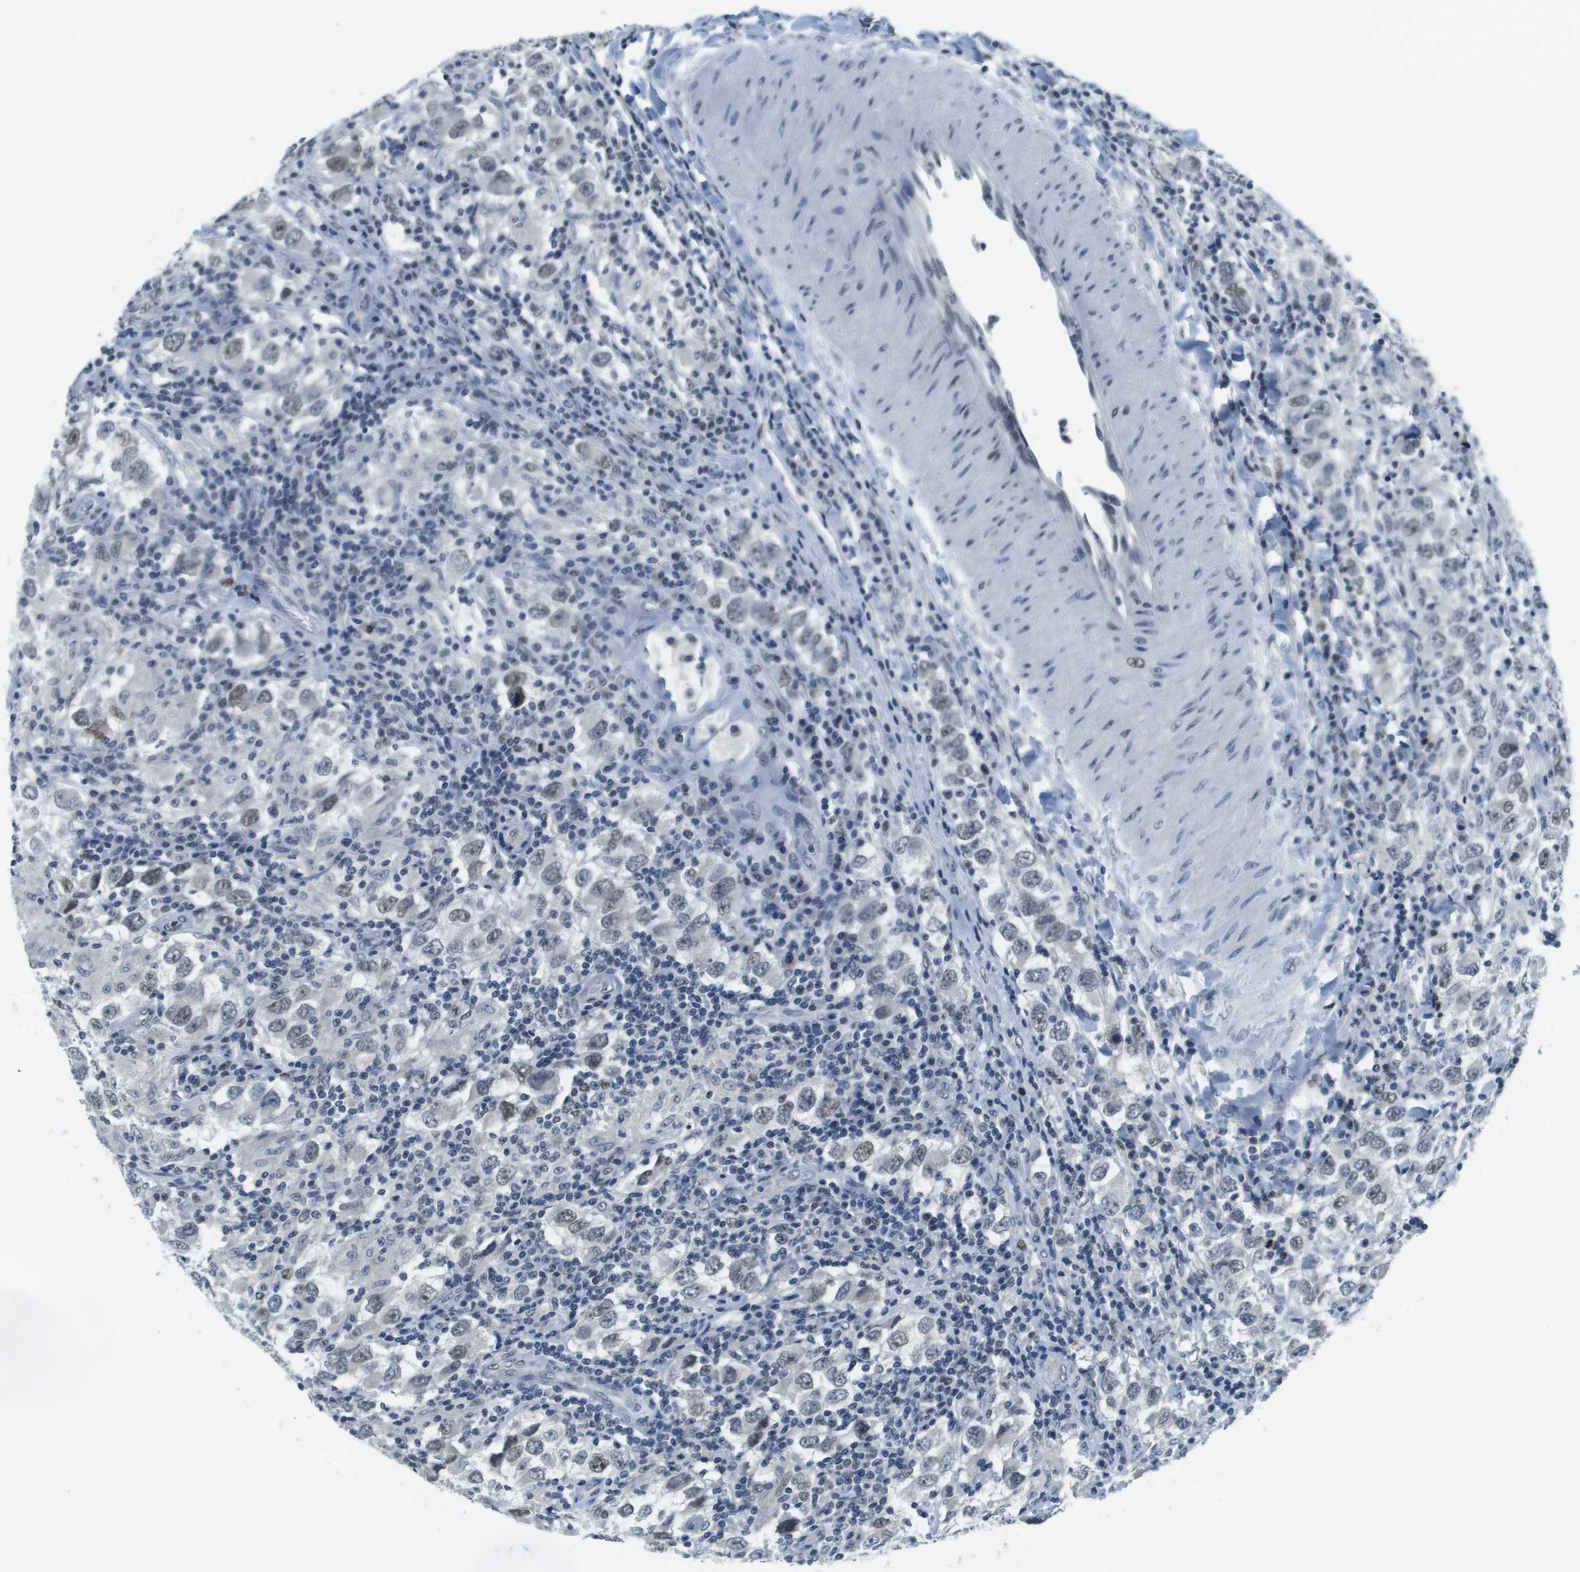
{"staining": {"intensity": "weak", "quantity": "25%-75%", "location": "nuclear"}, "tissue": "testis cancer", "cell_type": "Tumor cells", "image_type": "cancer", "snomed": [{"axis": "morphology", "description": "Carcinoma, Embryonal, NOS"}, {"axis": "topography", "description": "Testis"}], "caption": "Immunohistochemistry (IHC) of human embryonal carcinoma (testis) displays low levels of weak nuclear staining in about 25%-75% of tumor cells.", "gene": "CBX5", "patient": {"sex": "male", "age": 21}}